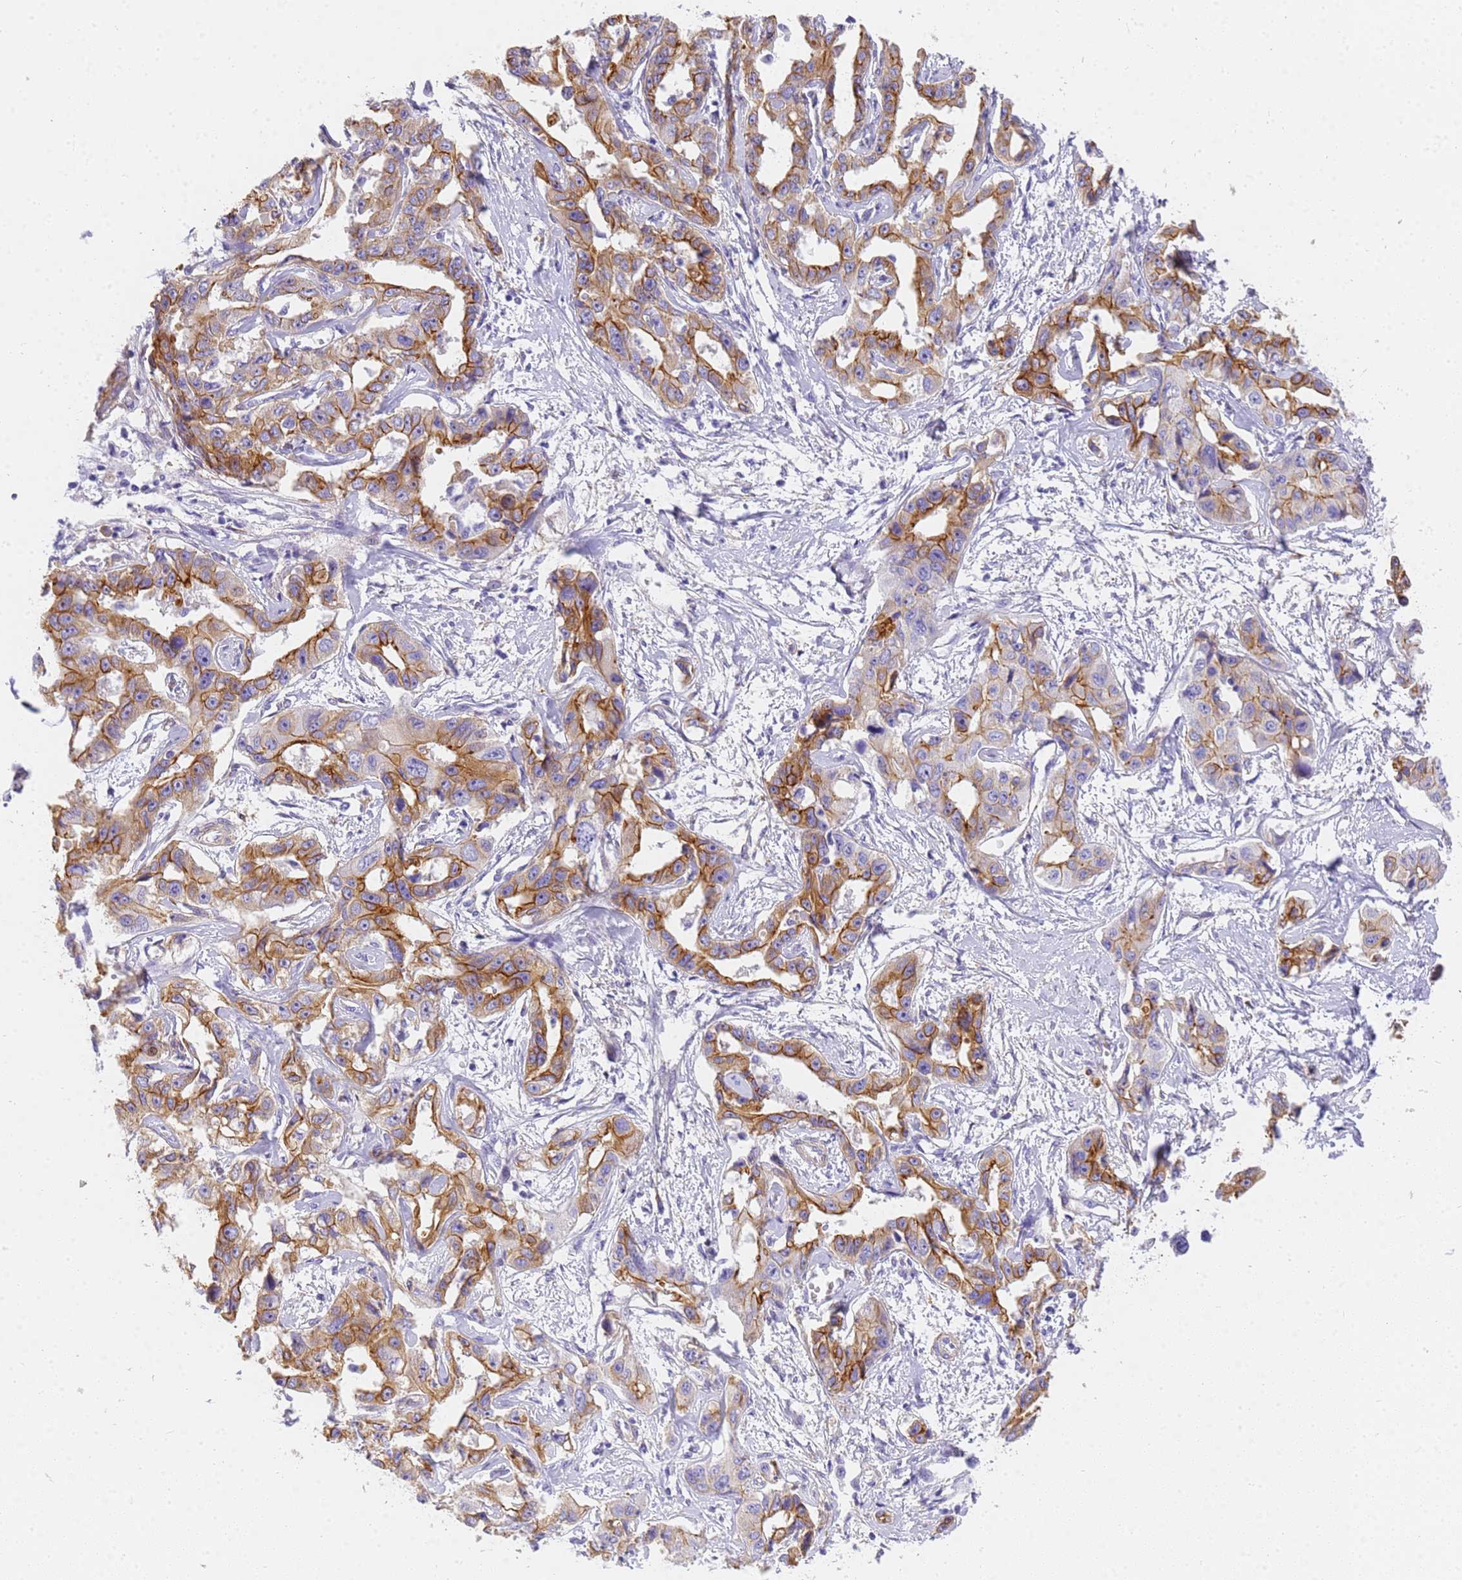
{"staining": {"intensity": "moderate", "quantity": ">75%", "location": "cytoplasmic/membranous"}, "tissue": "liver cancer", "cell_type": "Tumor cells", "image_type": "cancer", "snomed": [{"axis": "morphology", "description": "Cholangiocarcinoma"}, {"axis": "topography", "description": "Liver"}], "caption": "The micrograph reveals a brown stain indicating the presence of a protein in the cytoplasmic/membranous of tumor cells in liver cholangiocarcinoma.", "gene": "MVB12A", "patient": {"sex": "male", "age": 59}}